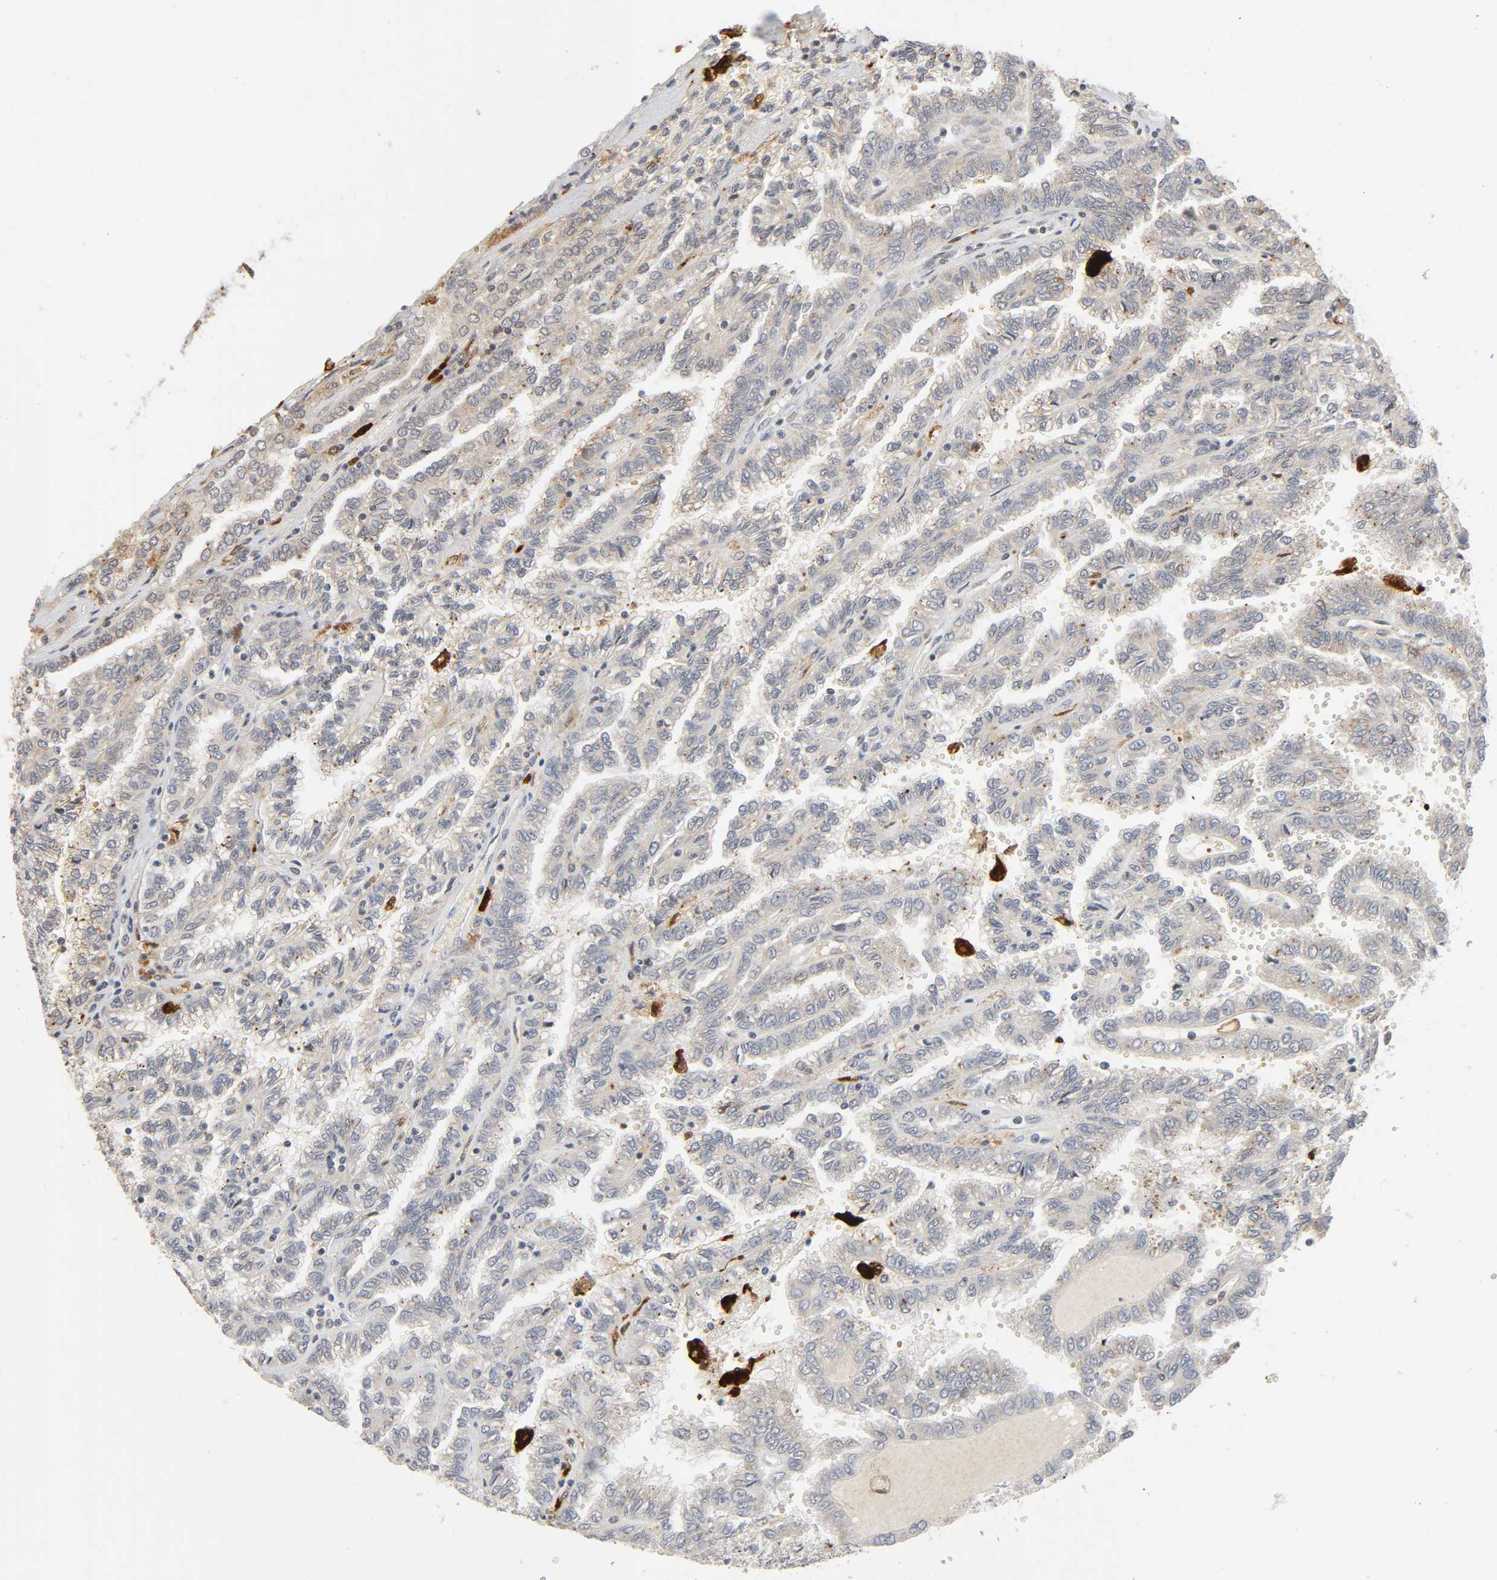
{"staining": {"intensity": "weak", "quantity": "25%-75%", "location": "cytoplasmic/membranous"}, "tissue": "renal cancer", "cell_type": "Tumor cells", "image_type": "cancer", "snomed": [{"axis": "morphology", "description": "Inflammation, NOS"}, {"axis": "morphology", "description": "Adenocarcinoma, NOS"}, {"axis": "topography", "description": "Kidney"}], "caption": "Protein expression analysis of human renal cancer reveals weak cytoplasmic/membranous staining in about 25%-75% of tumor cells.", "gene": "KAT2B", "patient": {"sex": "male", "age": 68}}